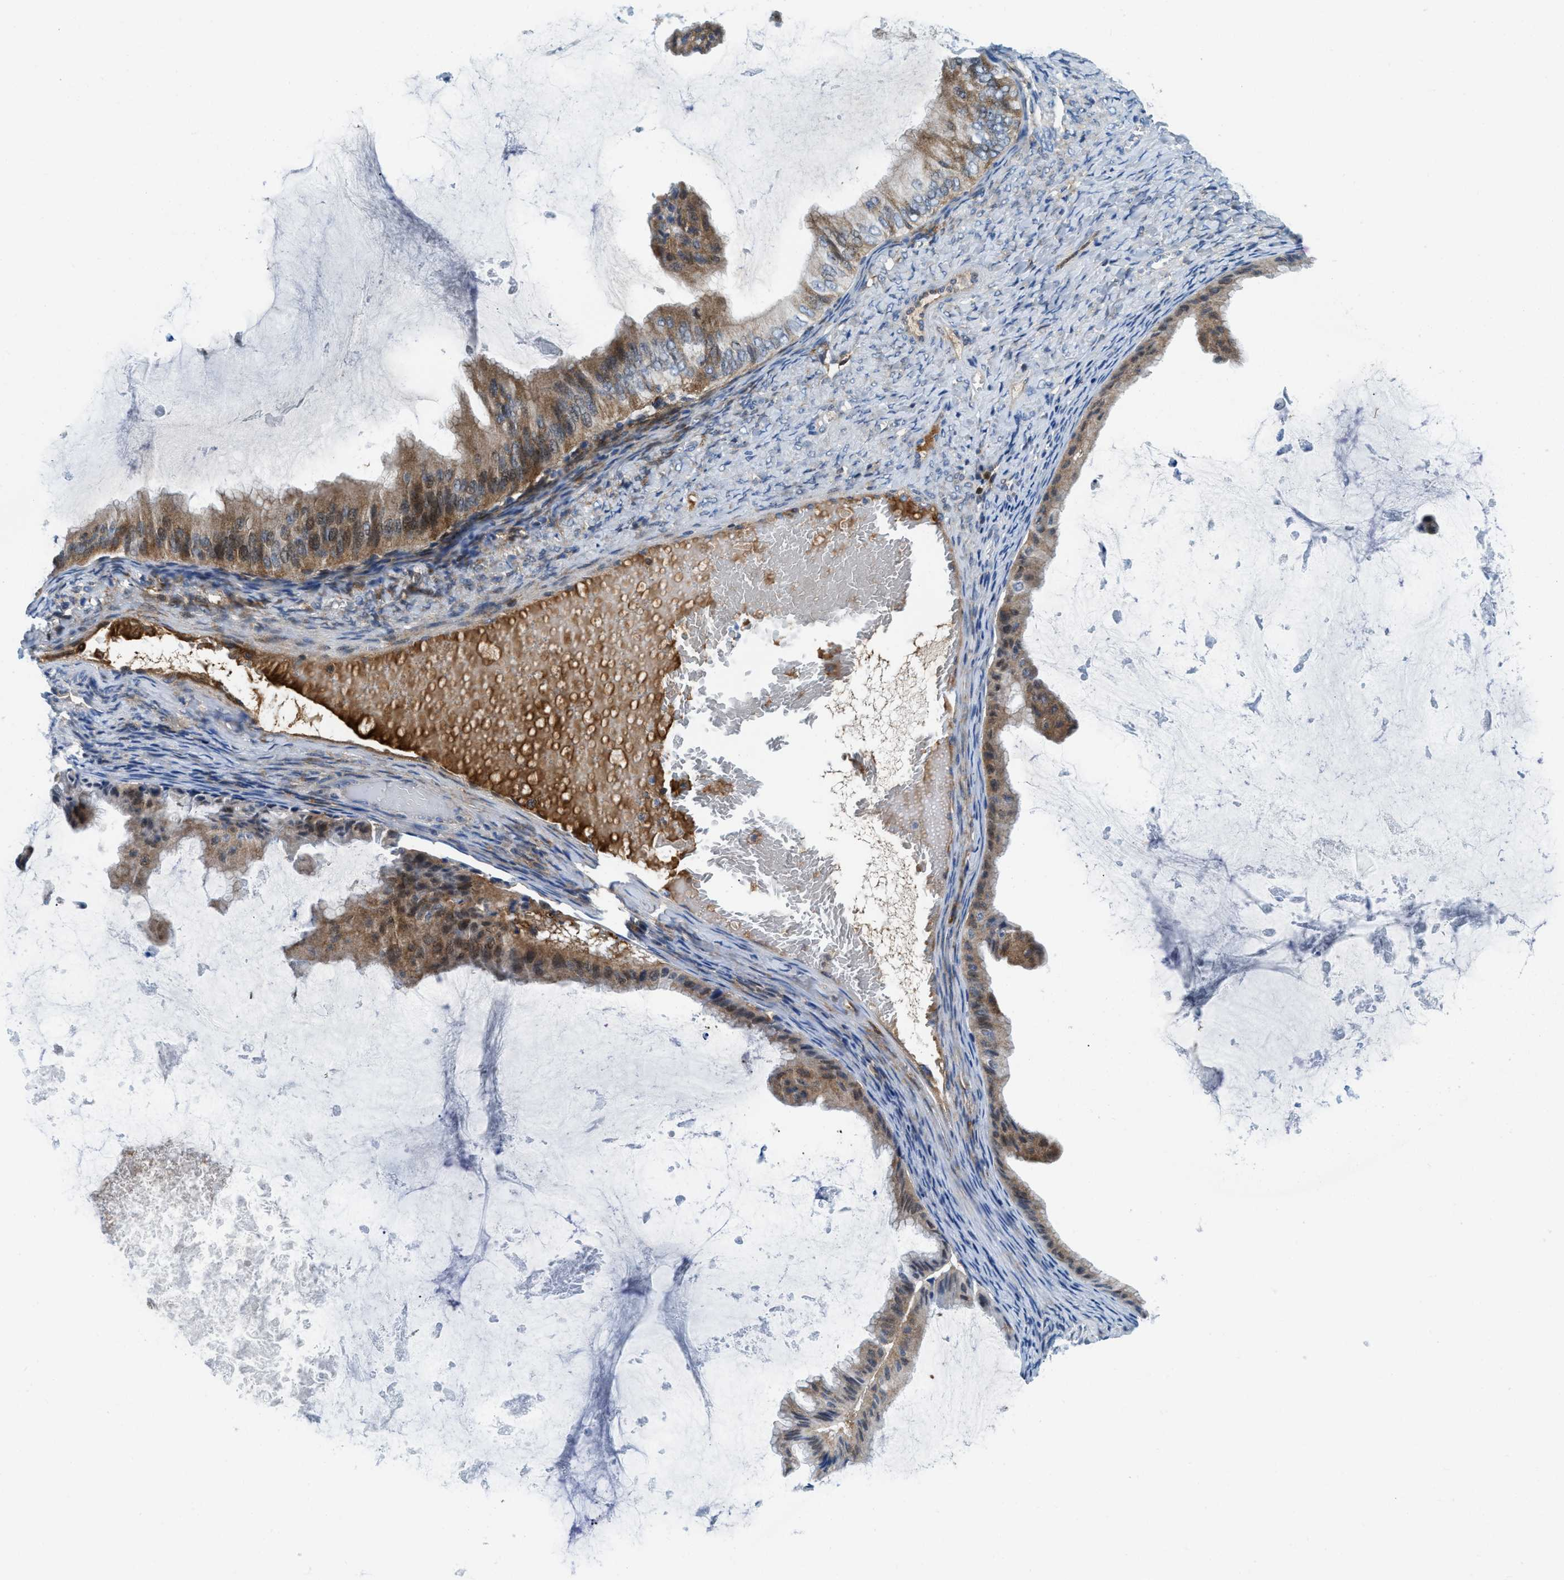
{"staining": {"intensity": "moderate", "quantity": ">75%", "location": "cytoplasmic/membranous"}, "tissue": "ovarian cancer", "cell_type": "Tumor cells", "image_type": "cancer", "snomed": [{"axis": "morphology", "description": "Cystadenocarcinoma, mucinous, NOS"}, {"axis": "topography", "description": "Ovary"}], "caption": "About >75% of tumor cells in ovarian mucinous cystadenocarcinoma reveal moderate cytoplasmic/membranous protein expression as visualized by brown immunohistochemical staining.", "gene": "CFB", "patient": {"sex": "female", "age": 61}}